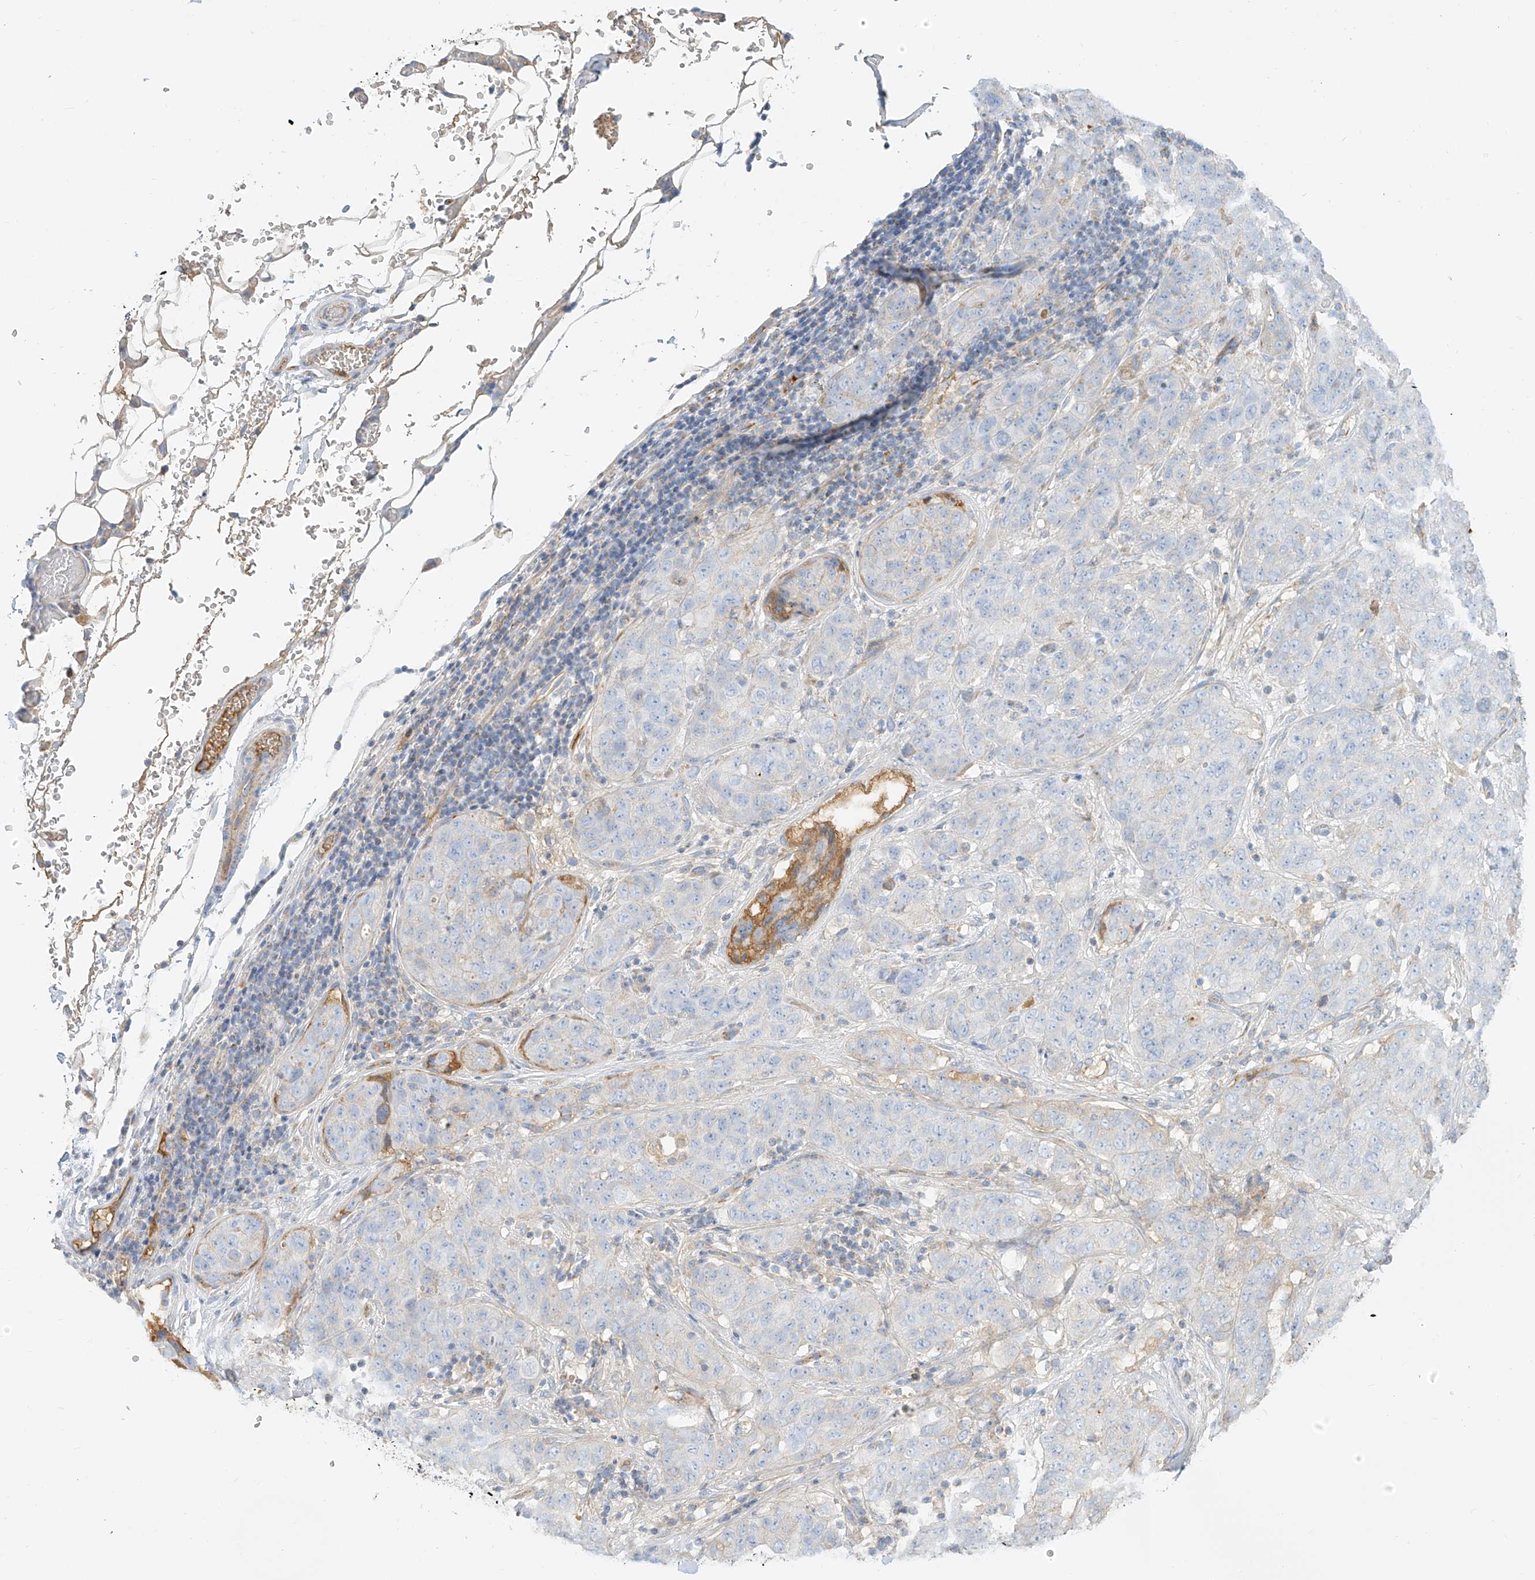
{"staining": {"intensity": "negative", "quantity": "none", "location": "none"}, "tissue": "stomach cancer", "cell_type": "Tumor cells", "image_type": "cancer", "snomed": [{"axis": "morphology", "description": "Normal tissue, NOS"}, {"axis": "morphology", "description": "Adenocarcinoma, NOS"}, {"axis": "topography", "description": "Lymph node"}, {"axis": "topography", "description": "Stomach"}], "caption": "Immunohistochemistry micrograph of human stomach adenocarcinoma stained for a protein (brown), which reveals no positivity in tumor cells. The staining was performed using DAB to visualize the protein expression in brown, while the nuclei were stained in blue with hematoxylin (Magnification: 20x).", "gene": "OCSTAMP", "patient": {"sex": "male", "age": 48}}